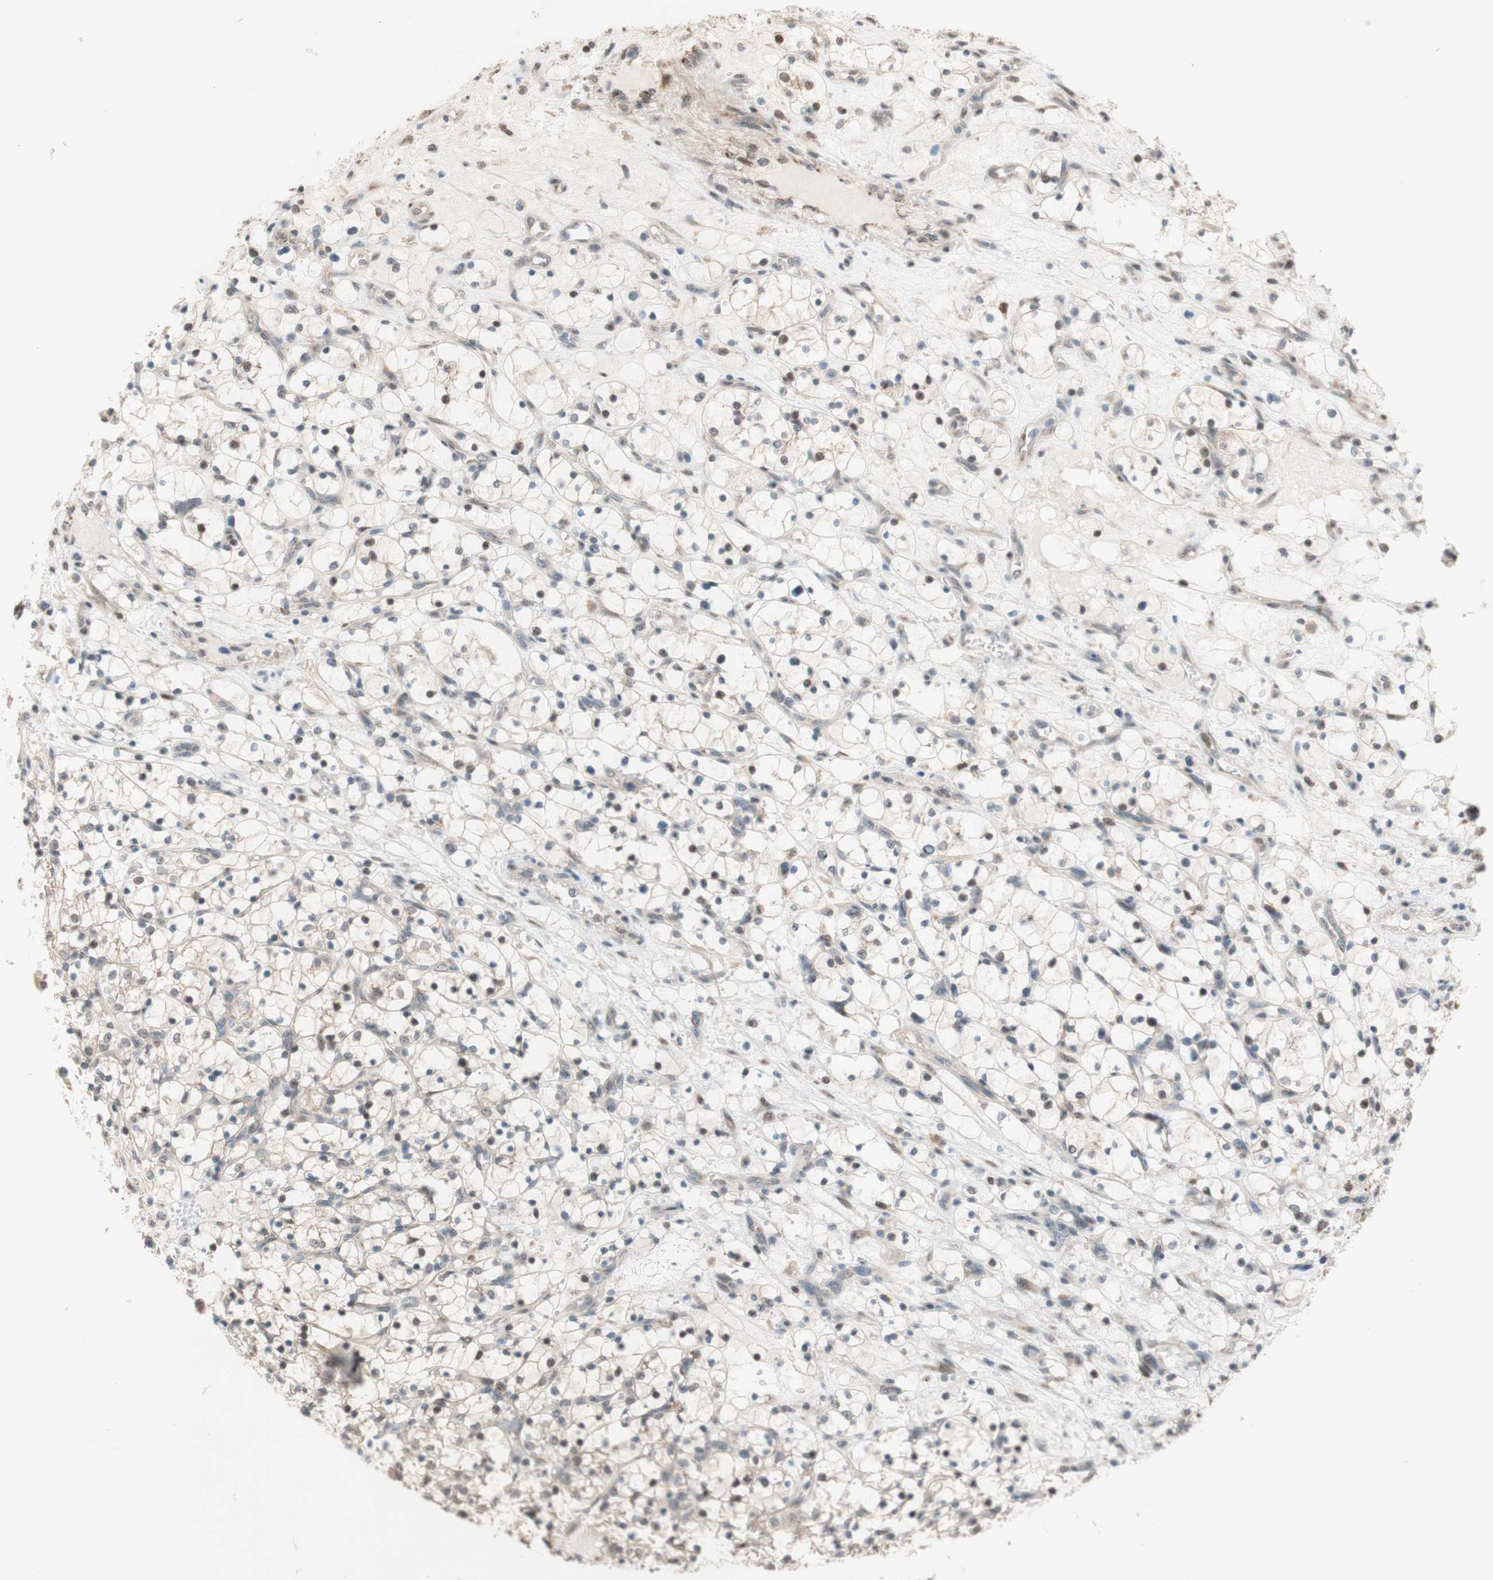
{"staining": {"intensity": "negative", "quantity": "none", "location": "none"}, "tissue": "renal cancer", "cell_type": "Tumor cells", "image_type": "cancer", "snomed": [{"axis": "morphology", "description": "Adenocarcinoma, NOS"}, {"axis": "topography", "description": "Kidney"}], "caption": "Tumor cells are negative for protein expression in human renal adenocarcinoma.", "gene": "CCNC", "patient": {"sex": "female", "age": 69}}